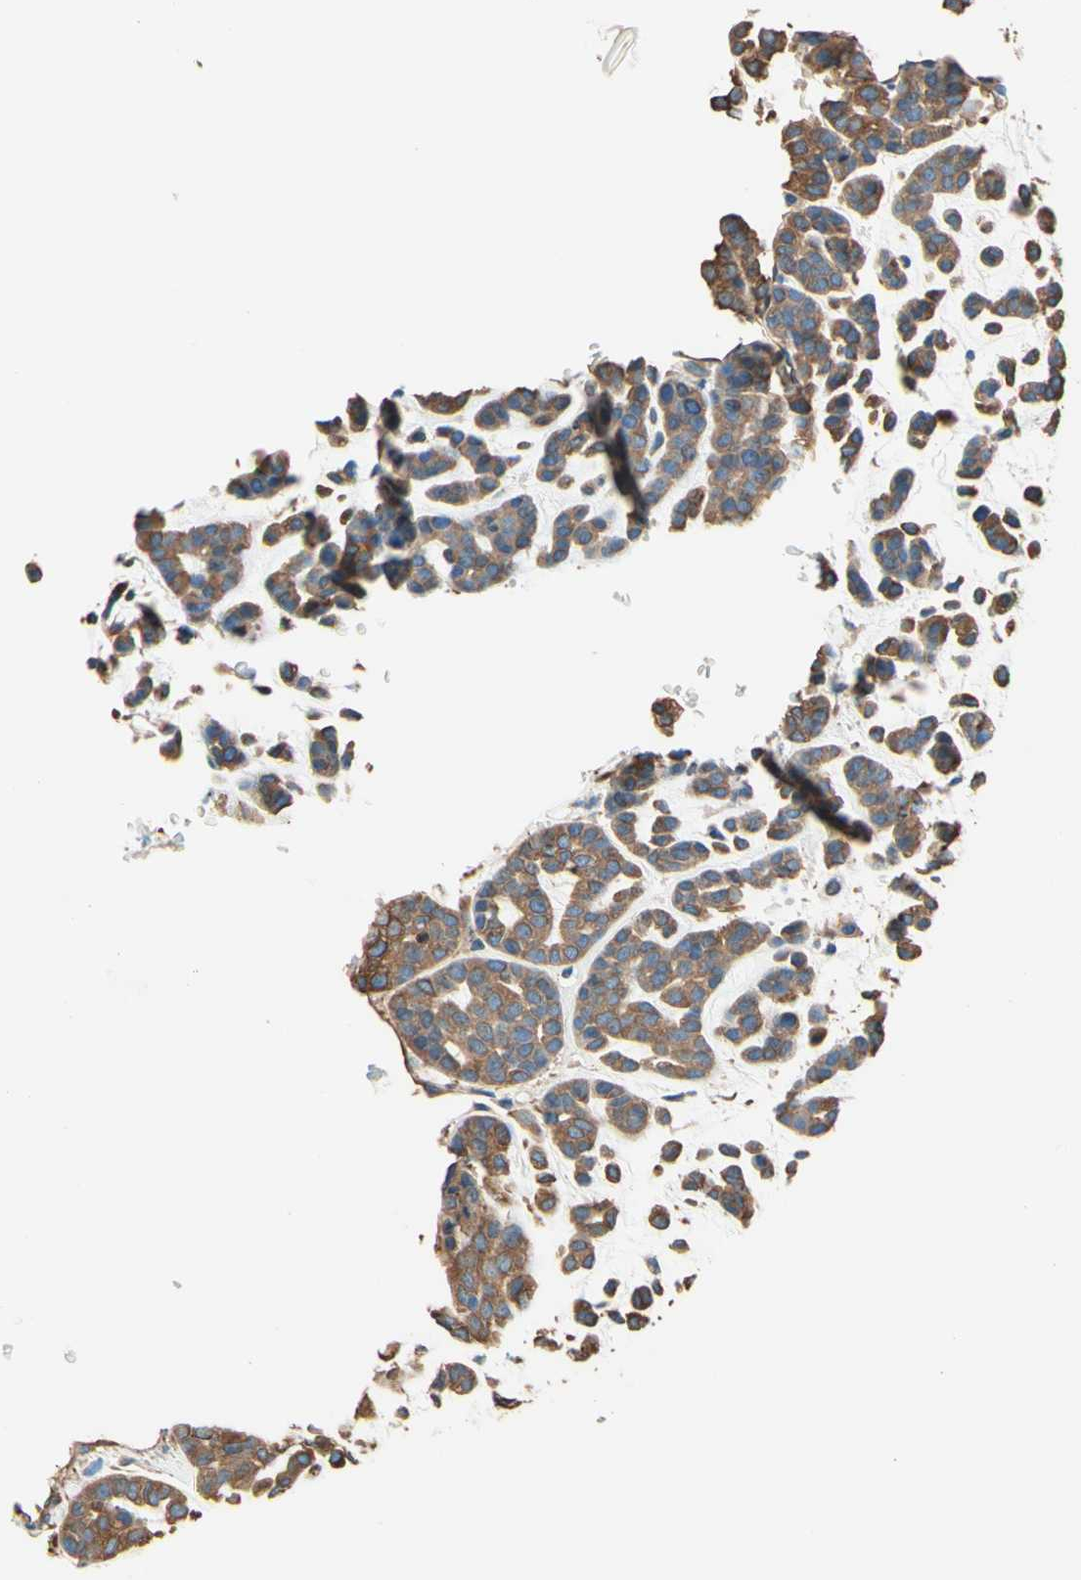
{"staining": {"intensity": "moderate", "quantity": ">75%", "location": "cytoplasmic/membranous"}, "tissue": "head and neck cancer", "cell_type": "Tumor cells", "image_type": "cancer", "snomed": [{"axis": "morphology", "description": "Adenocarcinoma, NOS"}, {"axis": "morphology", "description": "Adenoma, NOS"}, {"axis": "topography", "description": "Head-Neck"}], "caption": "Immunohistochemical staining of human head and neck cancer demonstrates medium levels of moderate cytoplasmic/membranous staining in about >75% of tumor cells. The staining was performed using DAB (3,3'-diaminobenzidine), with brown indicating positive protein expression. Nuclei are stained blue with hematoxylin.", "gene": "DPYSL3", "patient": {"sex": "female", "age": 55}}